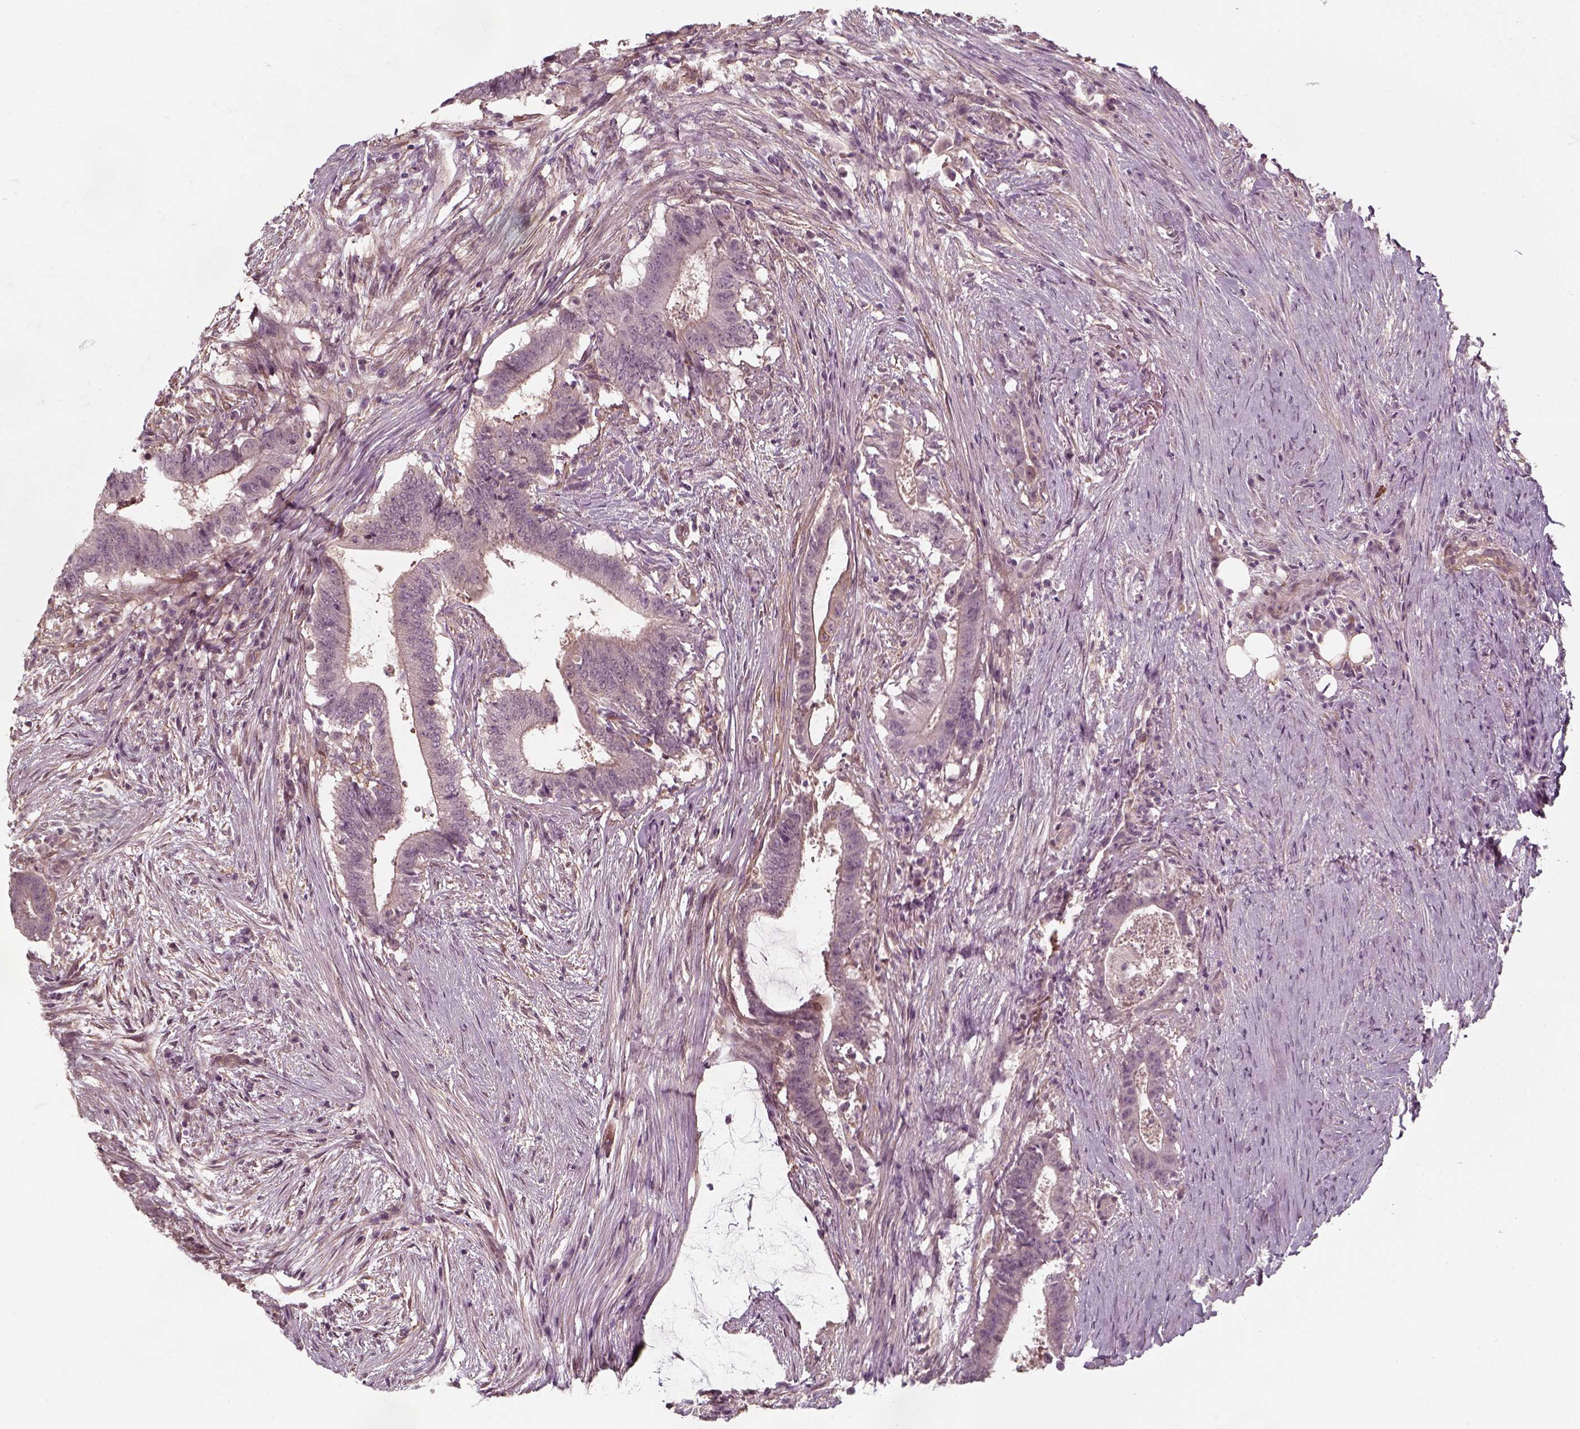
{"staining": {"intensity": "negative", "quantity": "none", "location": "none"}, "tissue": "colorectal cancer", "cell_type": "Tumor cells", "image_type": "cancer", "snomed": [{"axis": "morphology", "description": "Adenocarcinoma, NOS"}, {"axis": "topography", "description": "Colon"}], "caption": "Histopathology image shows no protein positivity in tumor cells of adenocarcinoma (colorectal) tissue.", "gene": "LAMB2", "patient": {"sex": "female", "age": 43}}